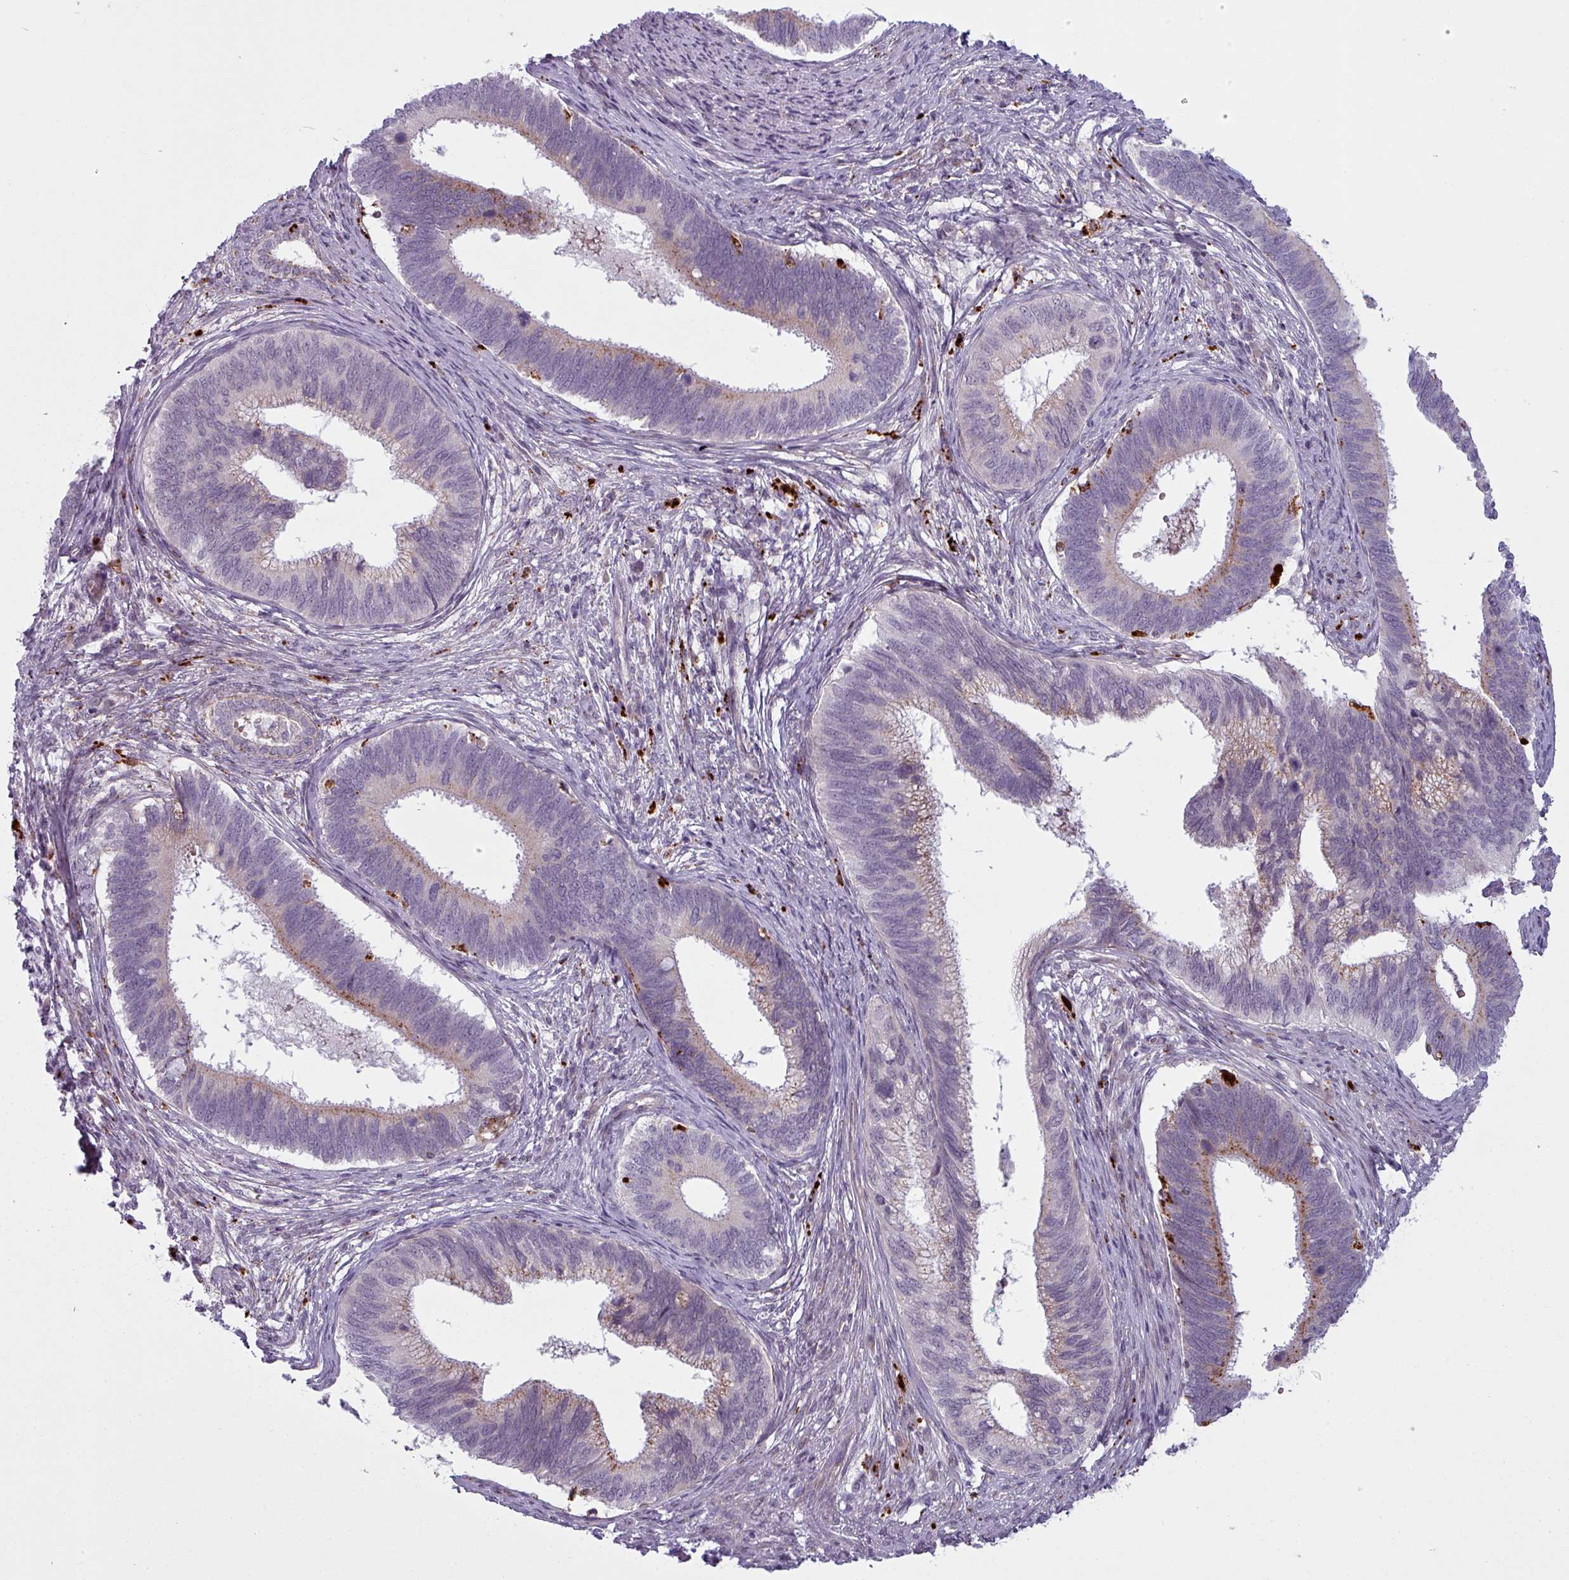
{"staining": {"intensity": "moderate", "quantity": "<25%", "location": "cytoplasmic/membranous"}, "tissue": "cervical cancer", "cell_type": "Tumor cells", "image_type": "cancer", "snomed": [{"axis": "morphology", "description": "Adenocarcinoma, NOS"}, {"axis": "topography", "description": "Cervix"}], "caption": "High-power microscopy captured an immunohistochemistry image of adenocarcinoma (cervical), revealing moderate cytoplasmic/membranous staining in approximately <25% of tumor cells.", "gene": "MAP7D2", "patient": {"sex": "female", "age": 42}}